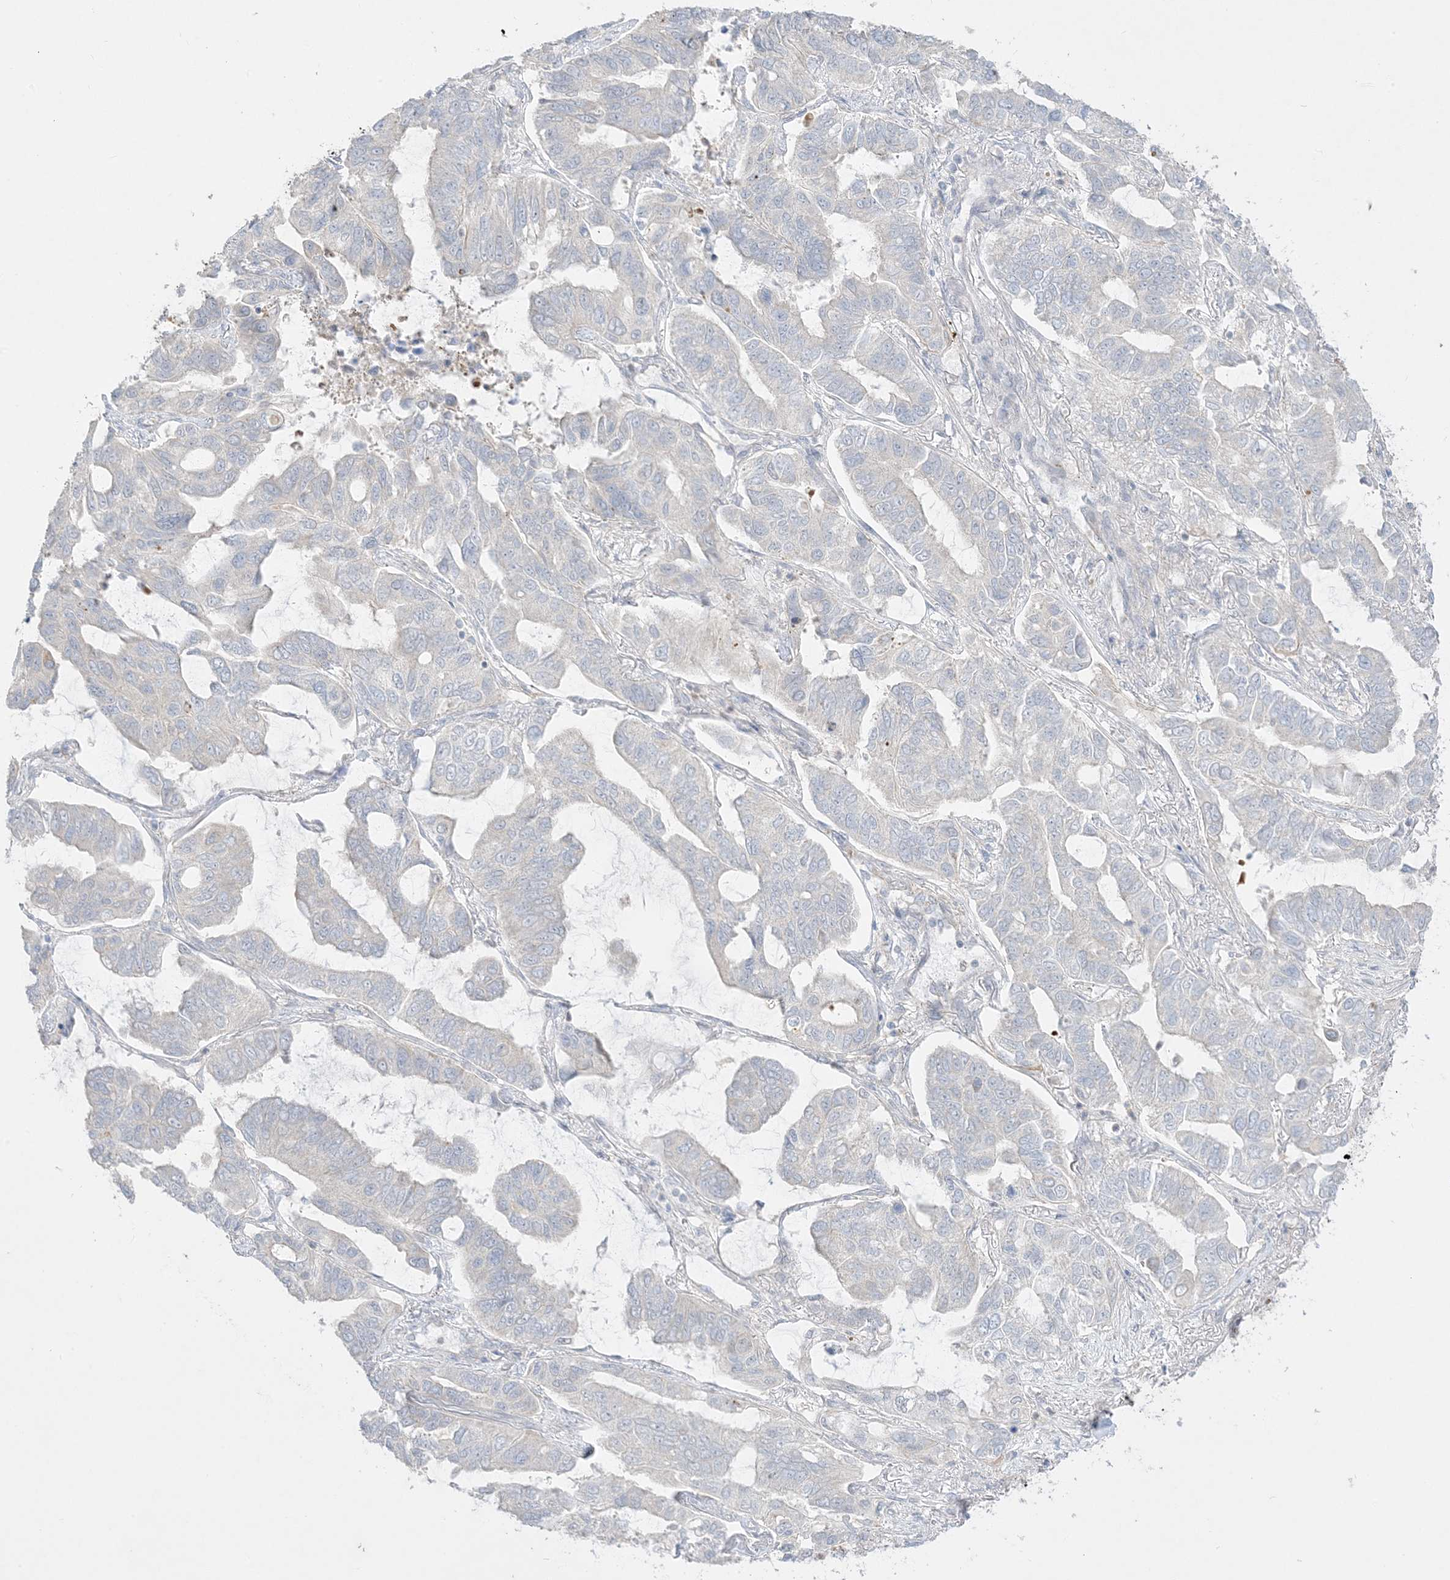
{"staining": {"intensity": "negative", "quantity": "none", "location": "none"}, "tissue": "lung cancer", "cell_type": "Tumor cells", "image_type": "cancer", "snomed": [{"axis": "morphology", "description": "Adenocarcinoma, NOS"}, {"axis": "topography", "description": "Lung"}], "caption": "Micrograph shows no significant protein expression in tumor cells of lung adenocarcinoma.", "gene": "ARHGEF9", "patient": {"sex": "male", "age": 64}}